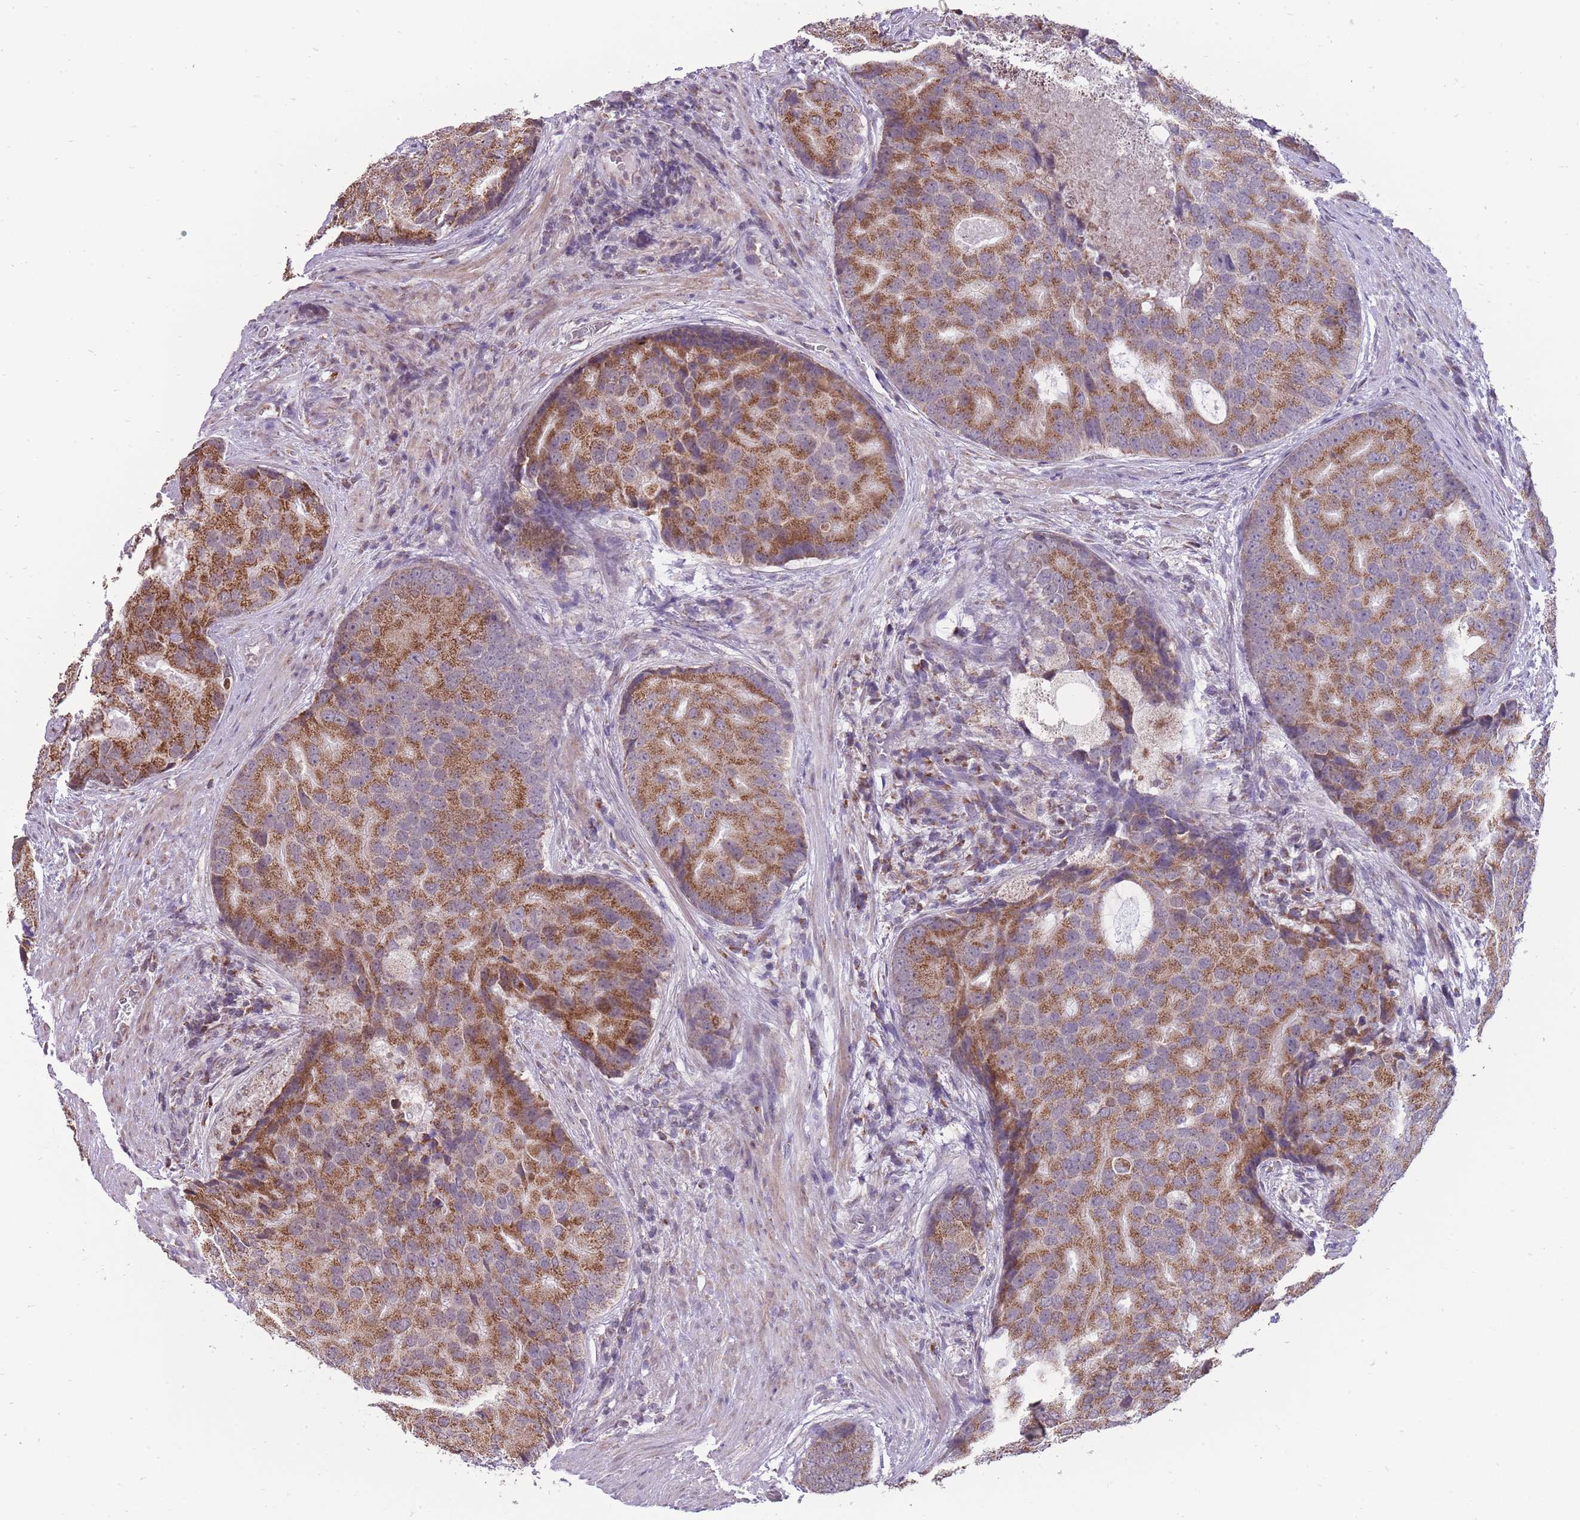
{"staining": {"intensity": "moderate", "quantity": ">75%", "location": "cytoplasmic/membranous"}, "tissue": "prostate cancer", "cell_type": "Tumor cells", "image_type": "cancer", "snomed": [{"axis": "morphology", "description": "Adenocarcinoma, High grade"}, {"axis": "topography", "description": "Prostate"}], "caption": "A micrograph of human high-grade adenocarcinoma (prostate) stained for a protein displays moderate cytoplasmic/membranous brown staining in tumor cells. The protein is shown in brown color, while the nuclei are stained blue.", "gene": "NELL1", "patient": {"sex": "male", "age": 62}}